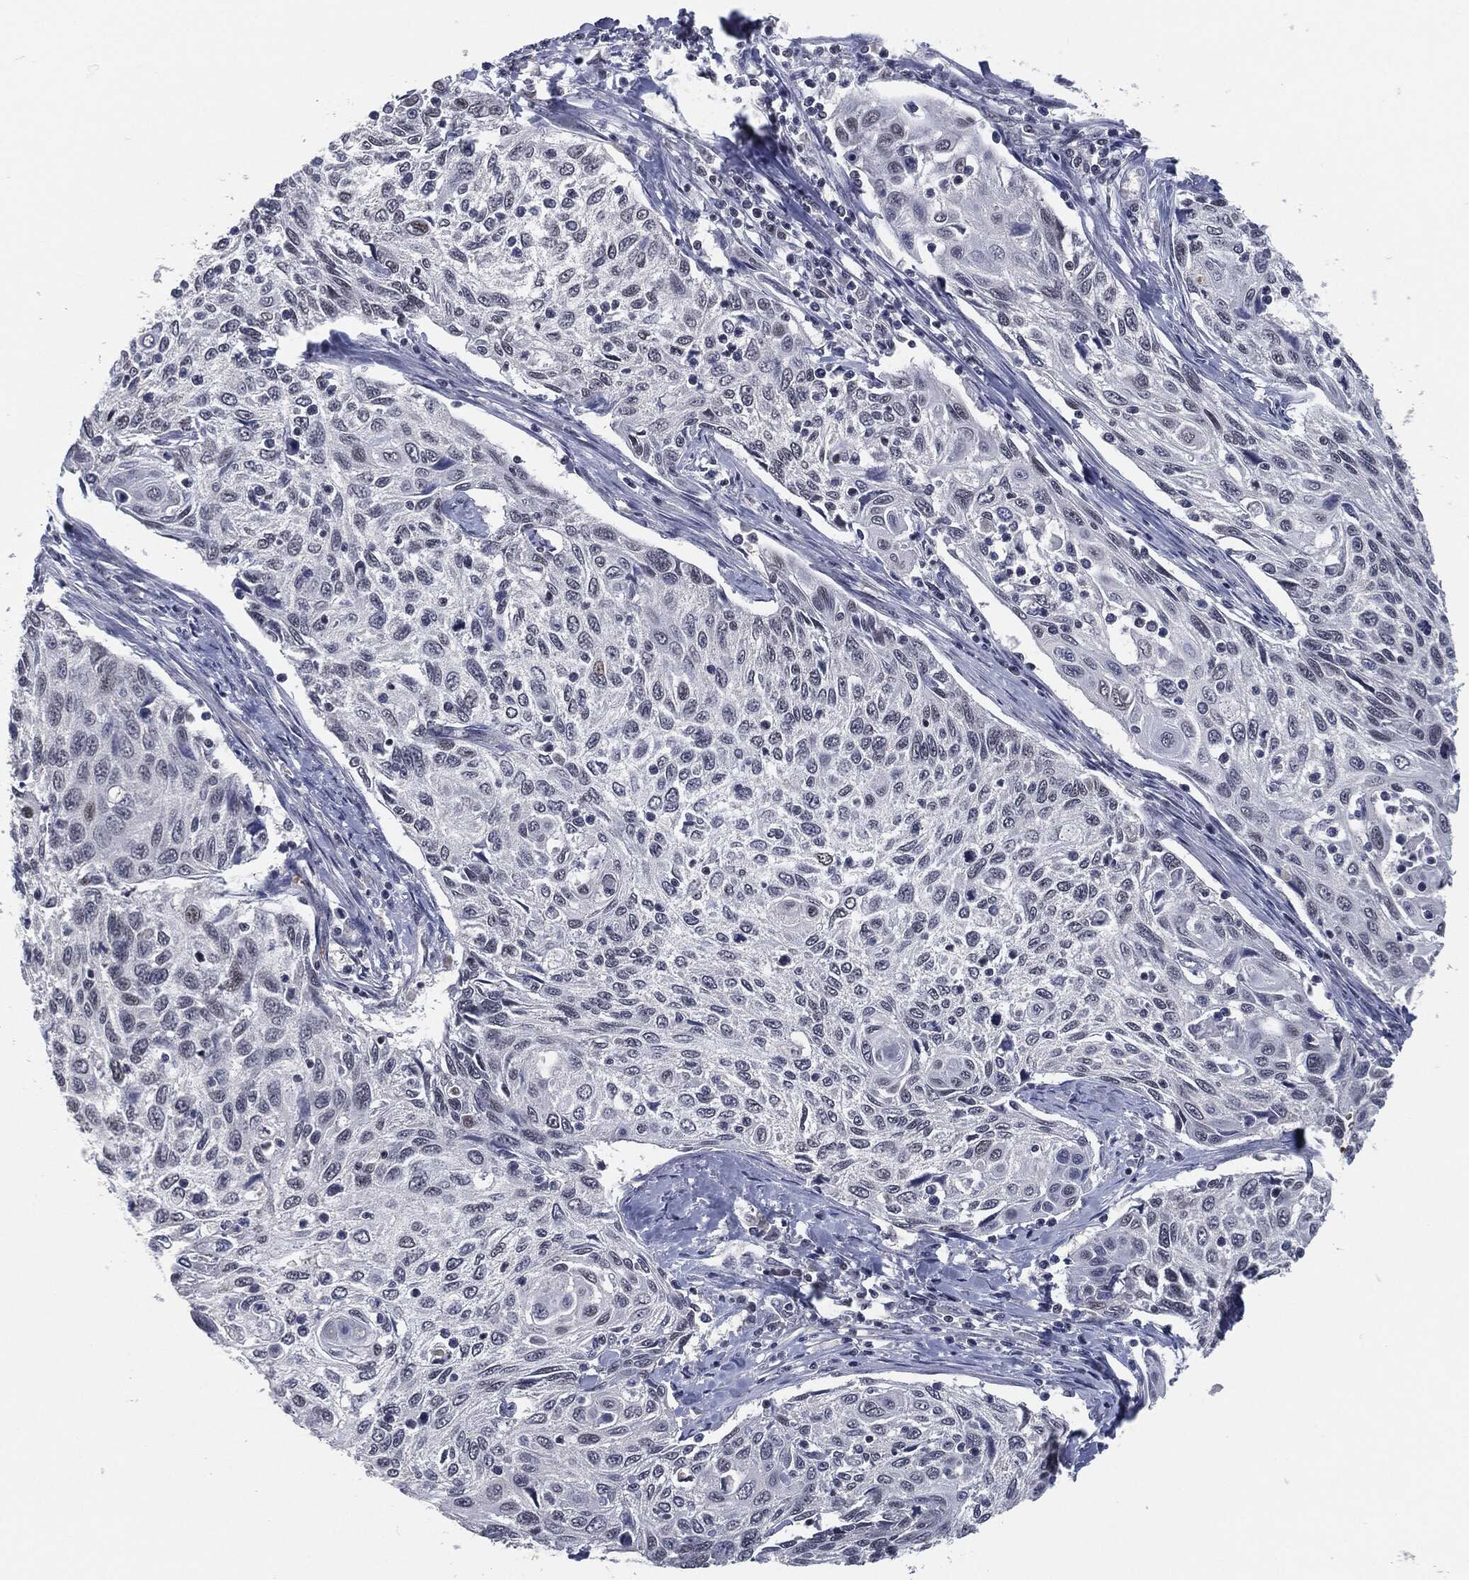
{"staining": {"intensity": "negative", "quantity": "none", "location": "none"}, "tissue": "cervical cancer", "cell_type": "Tumor cells", "image_type": "cancer", "snomed": [{"axis": "morphology", "description": "Squamous cell carcinoma, NOS"}, {"axis": "topography", "description": "Cervix"}], "caption": "High power microscopy photomicrograph of an immunohistochemistry micrograph of cervical squamous cell carcinoma, revealing no significant staining in tumor cells. (DAB immunohistochemistry (IHC) visualized using brightfield microscopy, high magnification).", "gene": "ANXA1", "patient": {"sex": "female", "age": 70}}